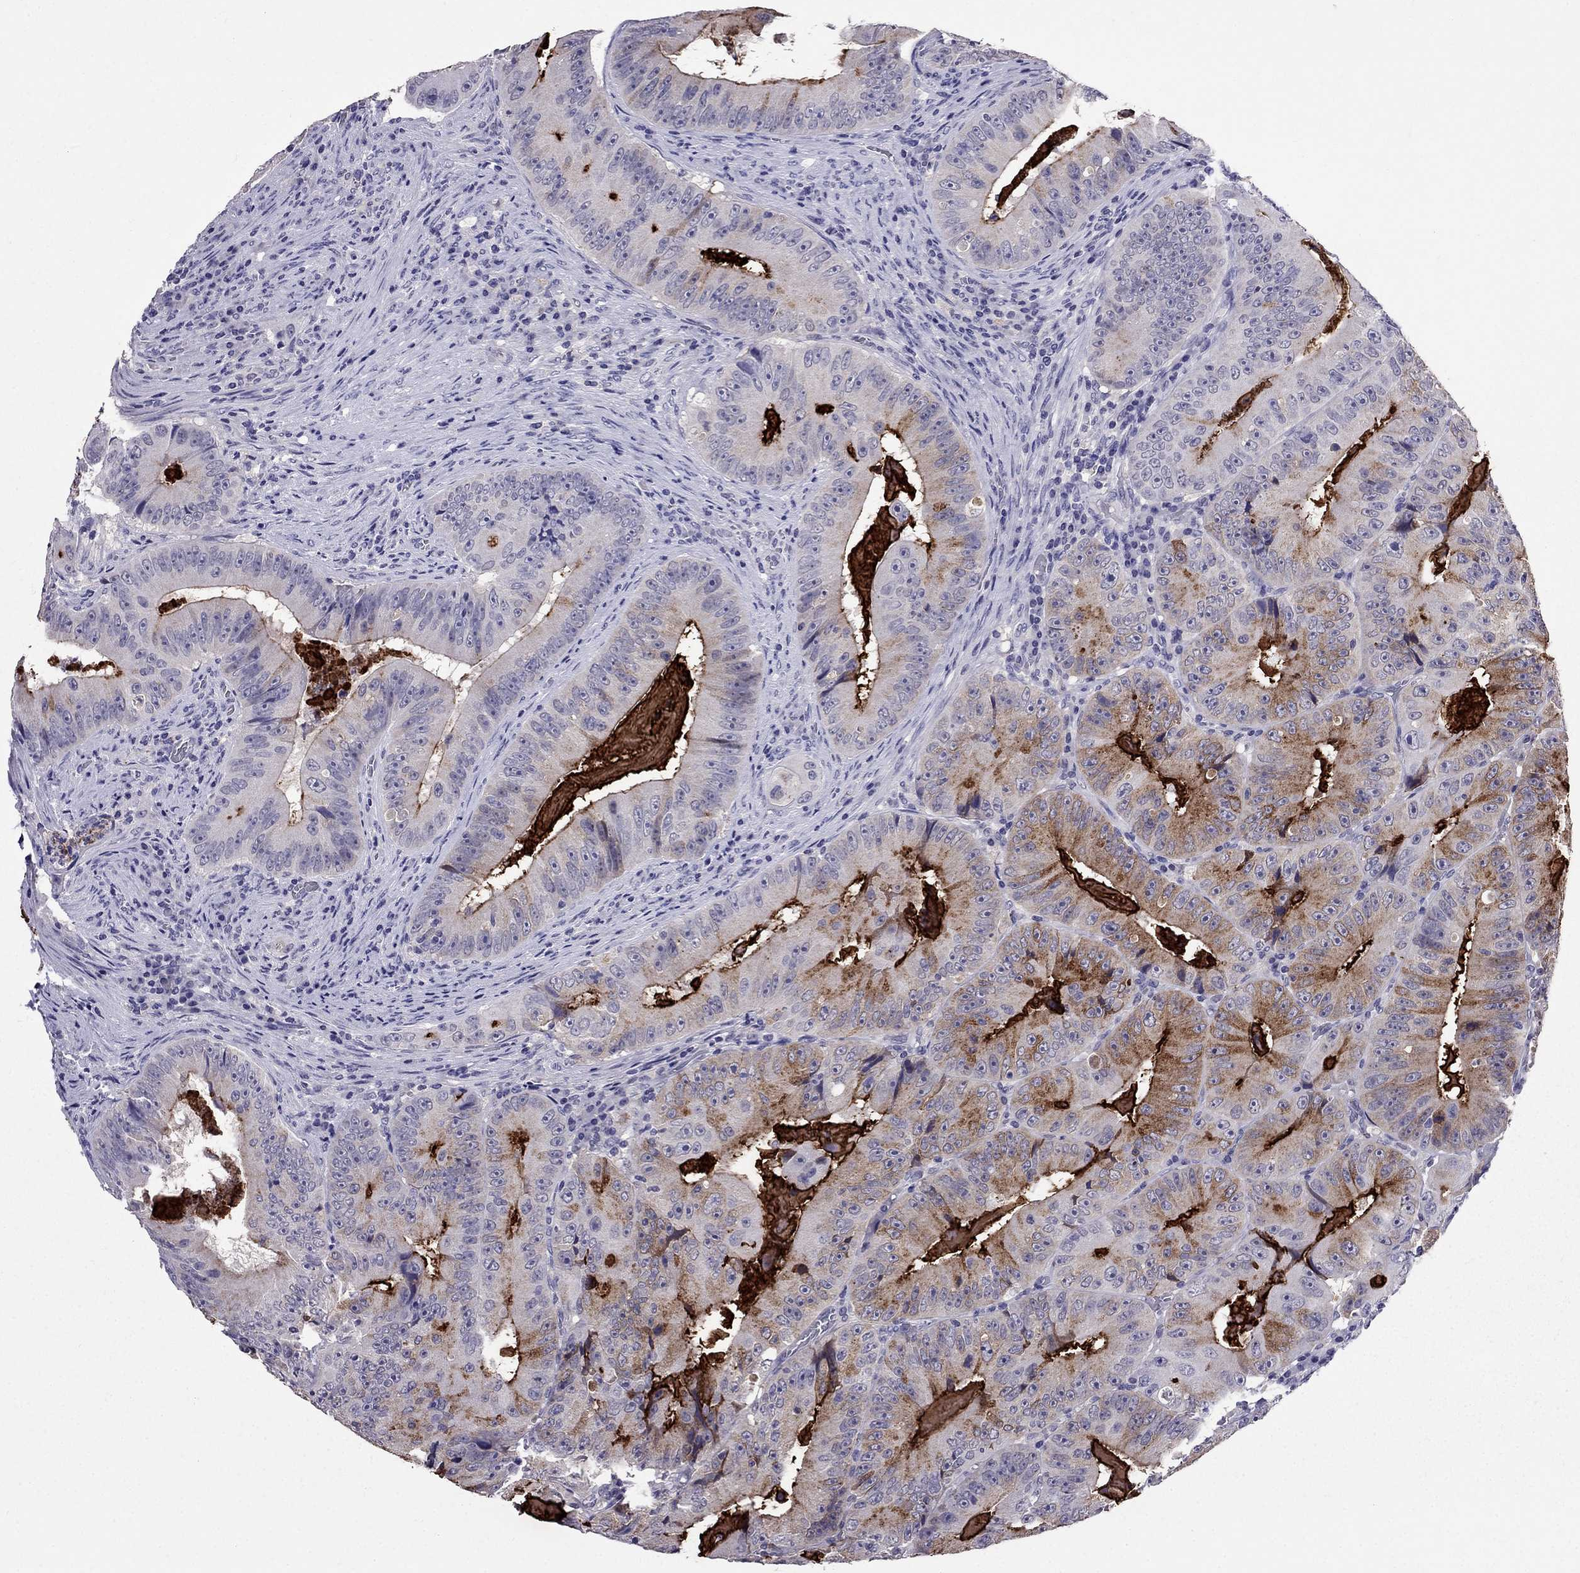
{"staining": {"intensity": "moderate", "quantity": "<25%", "location": "cytoplasmic/membranous"}, "tissue": "colorectal cancer", "cell_type": "Tumor cells", "image_type": "cancer", "snomed": [{"axis": "morphology", "description": "Adenocarcinoma, NOS"}, {"axis": "topography", "description": "Colon"}], "caption": "Brown immunohistochemical staining in human adenocarcinoma (colorectal) shows moderate cytoplasmic/membranous expression in approximately <25% of tumor cells.", "gene": "OLFM4", "patient": {"sex": "female", "age": 86}}